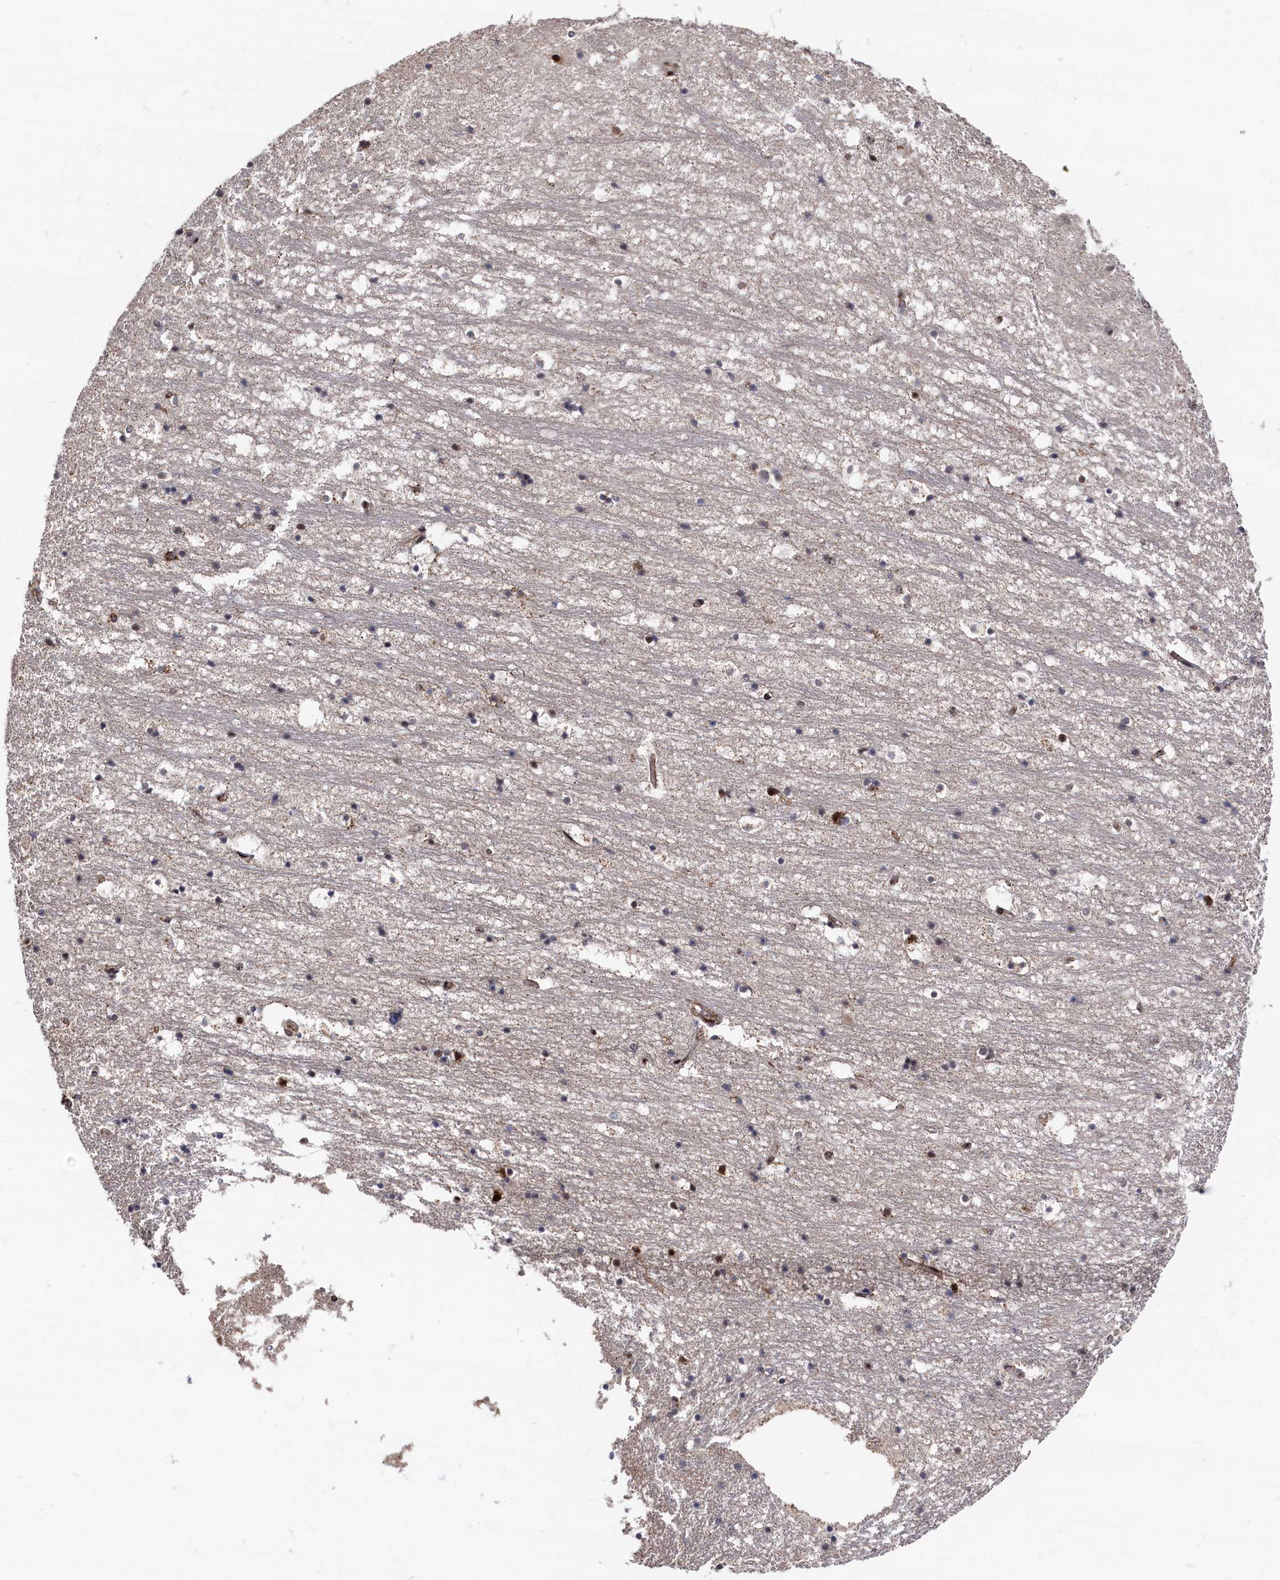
{"staining": {"intensity": "moderate", "quantity": "<25%", "location": "cytoplasmic/membranous"}, "tissue": "hippocampus", "cell_type": "Glial cells", "image_type": "normal", "snomed": [{"axis": "morphology", "description": "Normal tissue, NOS"}, {"axis": "topography", "description": "Hippocampus"}], "caption": "Moderate cytoplasmic/membranous protein expression is present in about <25% of glial cells in hippocampus.", "gene": "BUB3", "patient": {"sex": "female", "age": 52}}